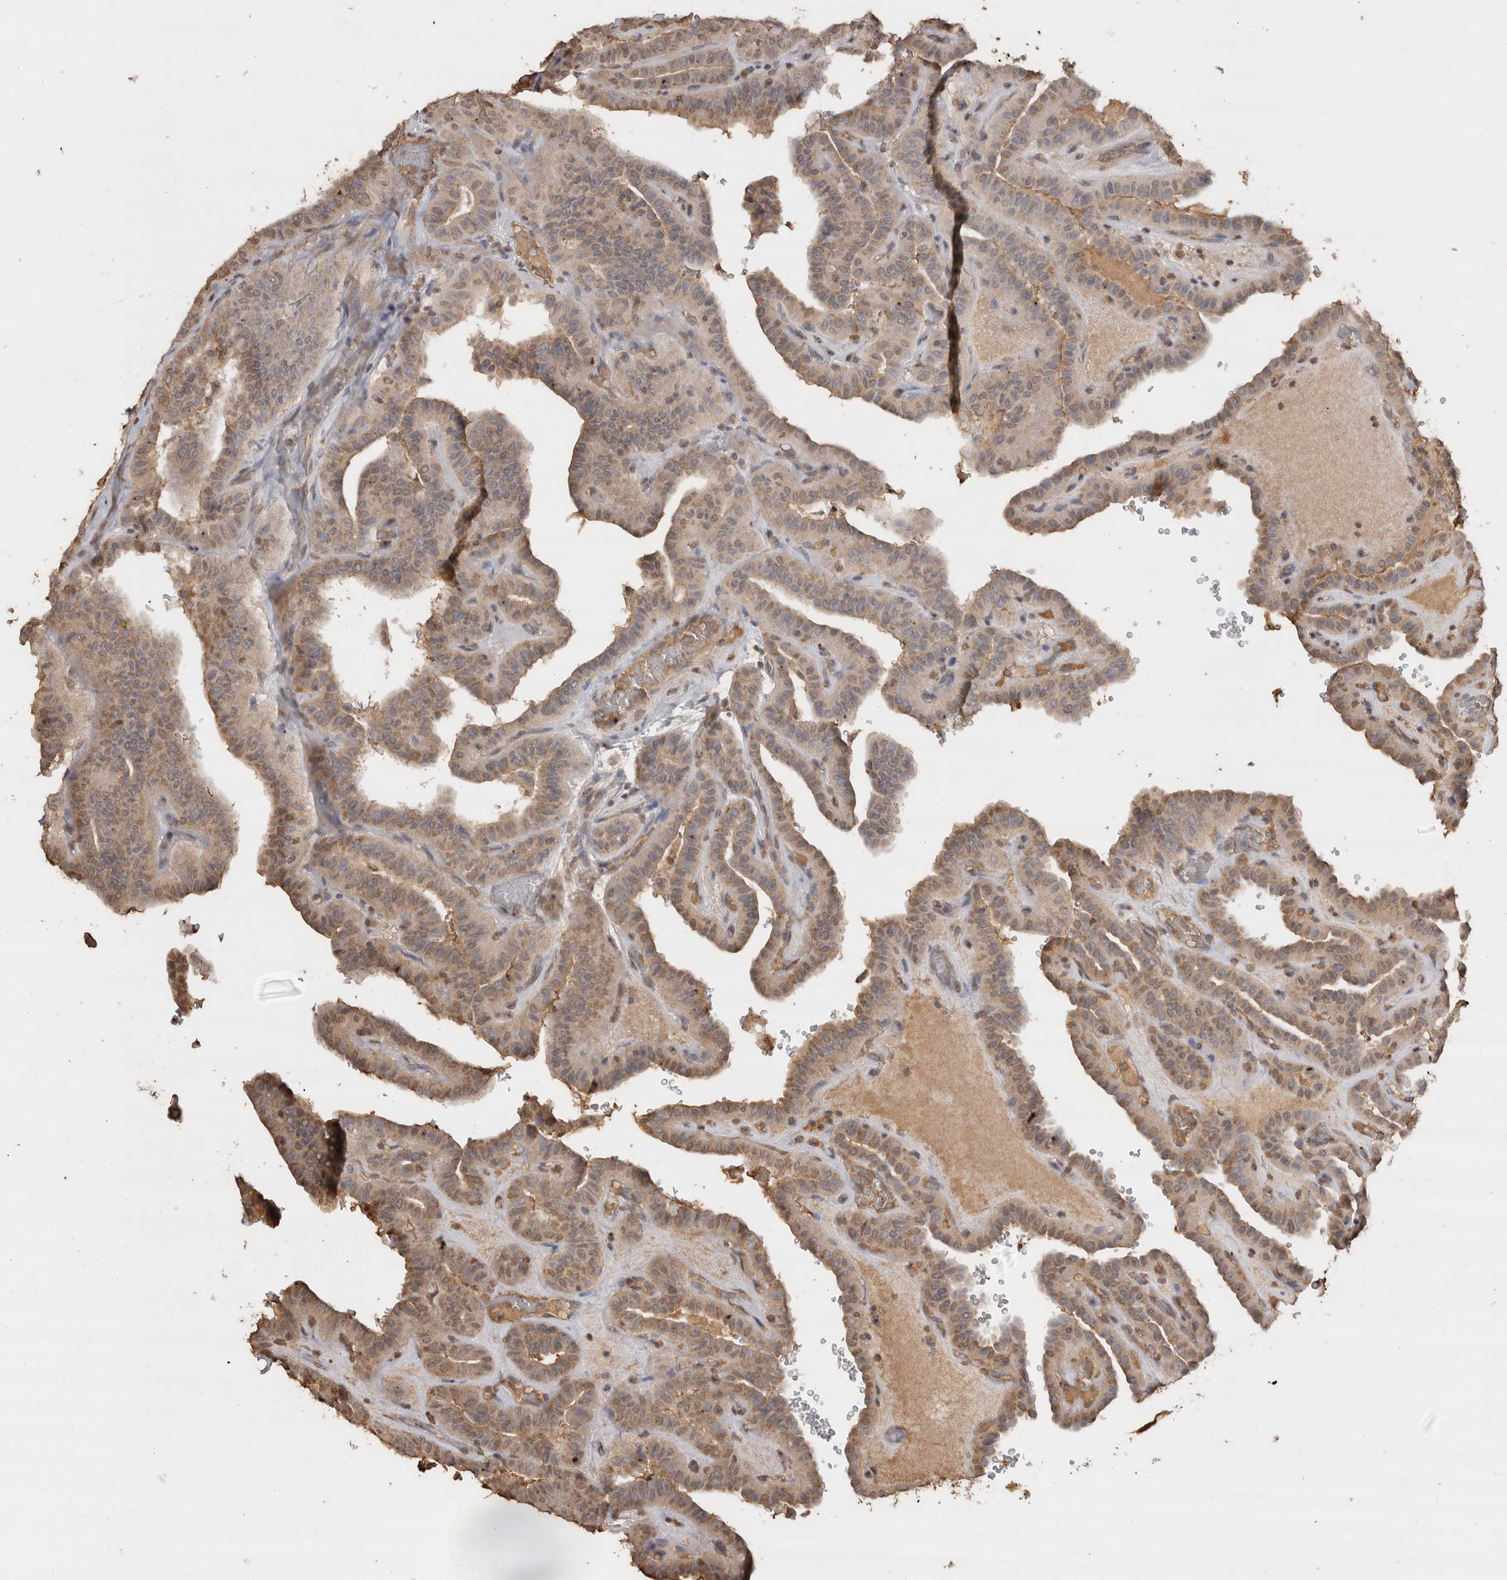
{"staining": {"intensity": "moderate", "quantity": "25%-75%", "location": "cytoplasmic/membranous,nuclear"}, "tissue": "thyroid cancer", "cell_type": "Tumor cells", "image_type": "cancer", "snomed": [{"axis": "morphology", "description": "Papillary adenocarcinoma, NOS"}, {"axis": "topography", "description": "Thyroid gland"}], "caption": "A brown stain labels moderate cytoplasmic/membranous and nuclear expression of a protein in human thyroid cancer (papillary adenocarcinoma) tumor cells. The staining was performed using DAB (3,3'-diaminobenzidine), with brown indicating positive protein expression. Nuclei are stained blue with hematoxylin.", "gene": "CRELD2", "patient": {"sex": "male", "age": 77}}